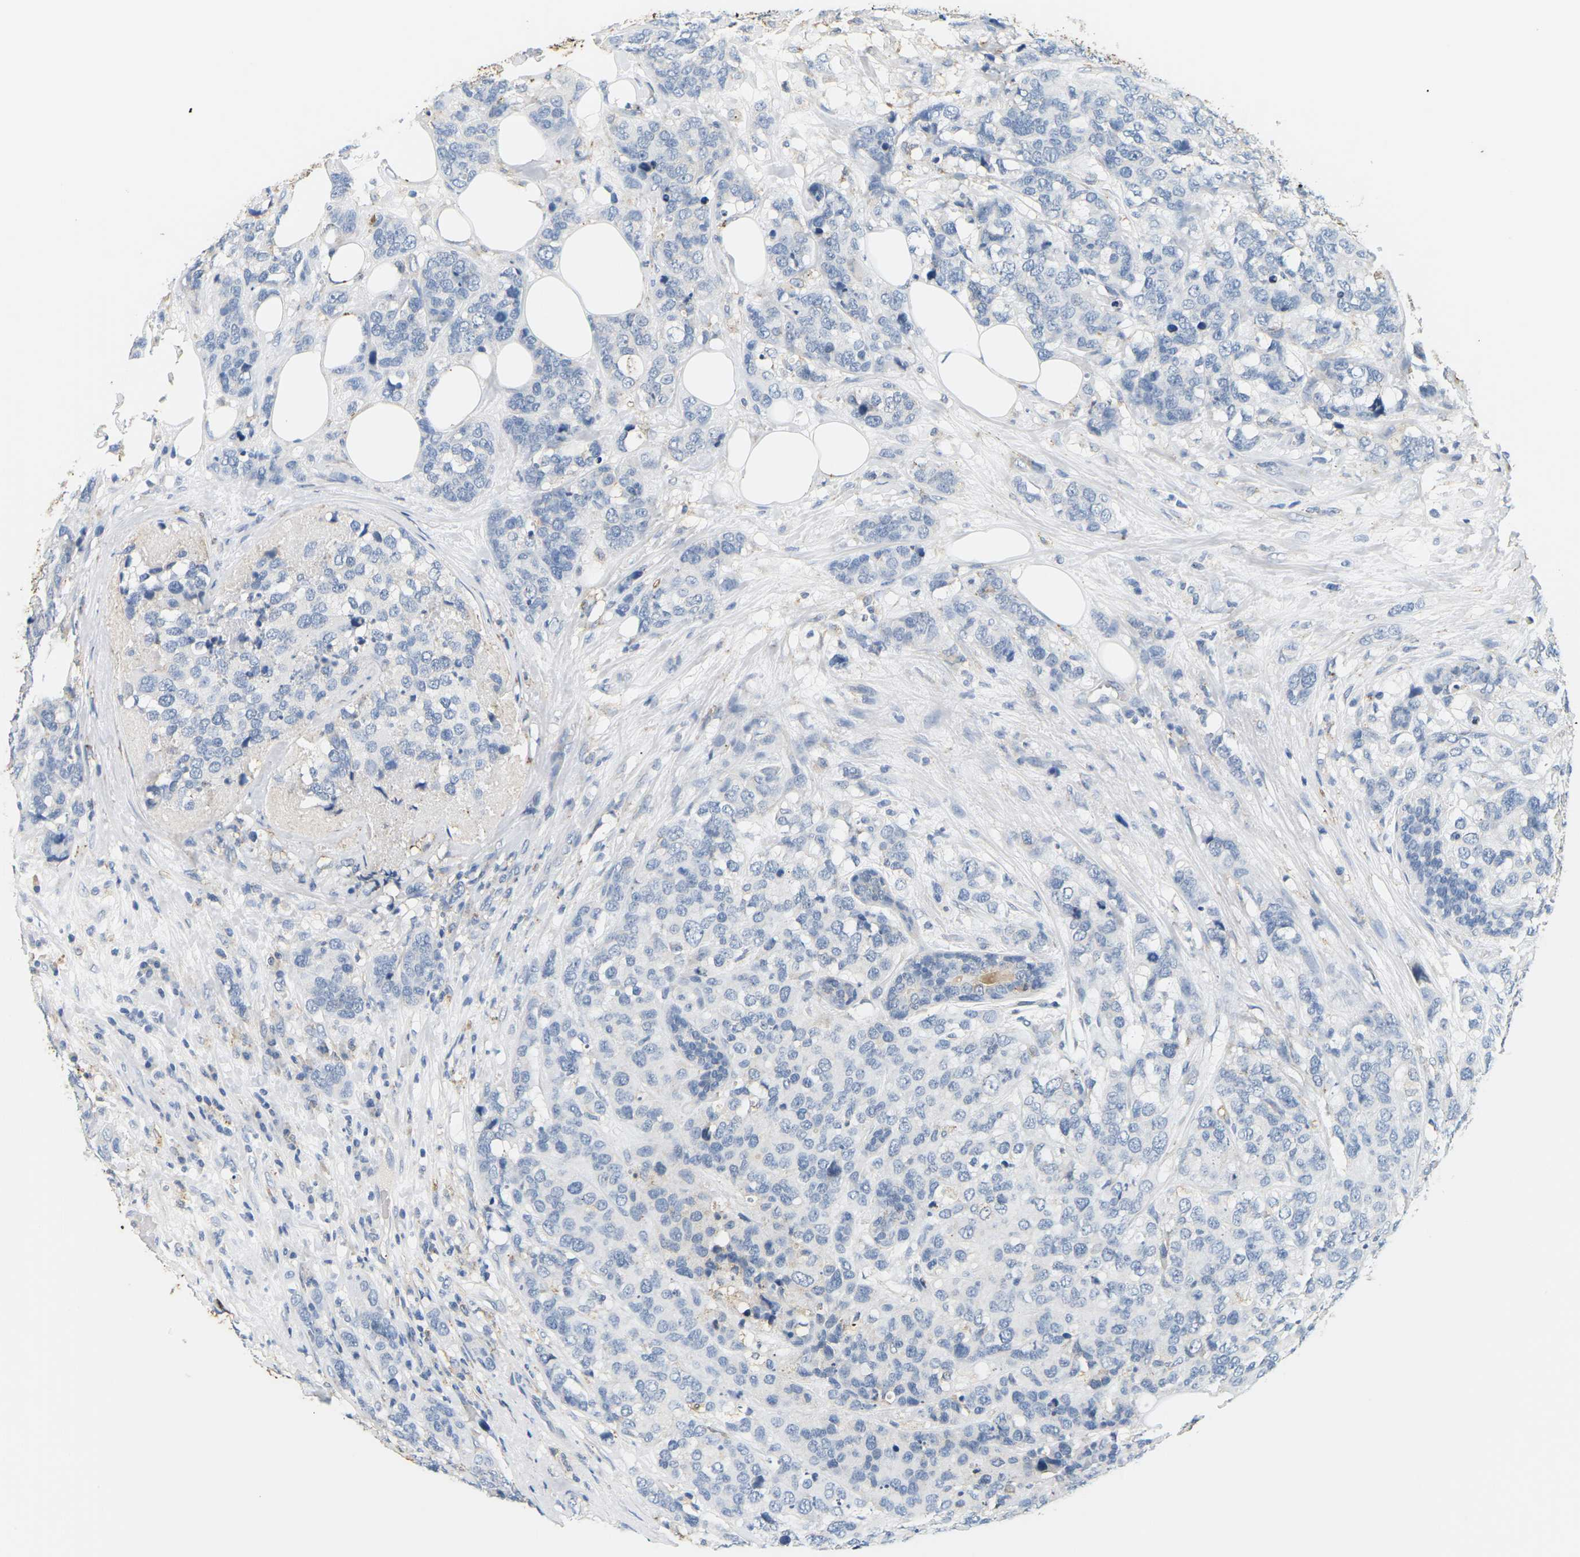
{"staining": {"intensity": "negative", "quantity": "none", "location": "none"}, "tissue": "breast cancer", "cell_type": "Tumor cells", "image_type": "cancer", "snomed": [{"axis": "morphology", "description": "Lobular carcinoma"}, {"axis": "topography", "description": "Breast"}], "caption": "The immunohistochemistry histopathology image has no significant staining in tumor cells of lobular carcinoma (breast) tissue.", "gene": "ADM", "patient": {"sex": "female", "age": 59}}